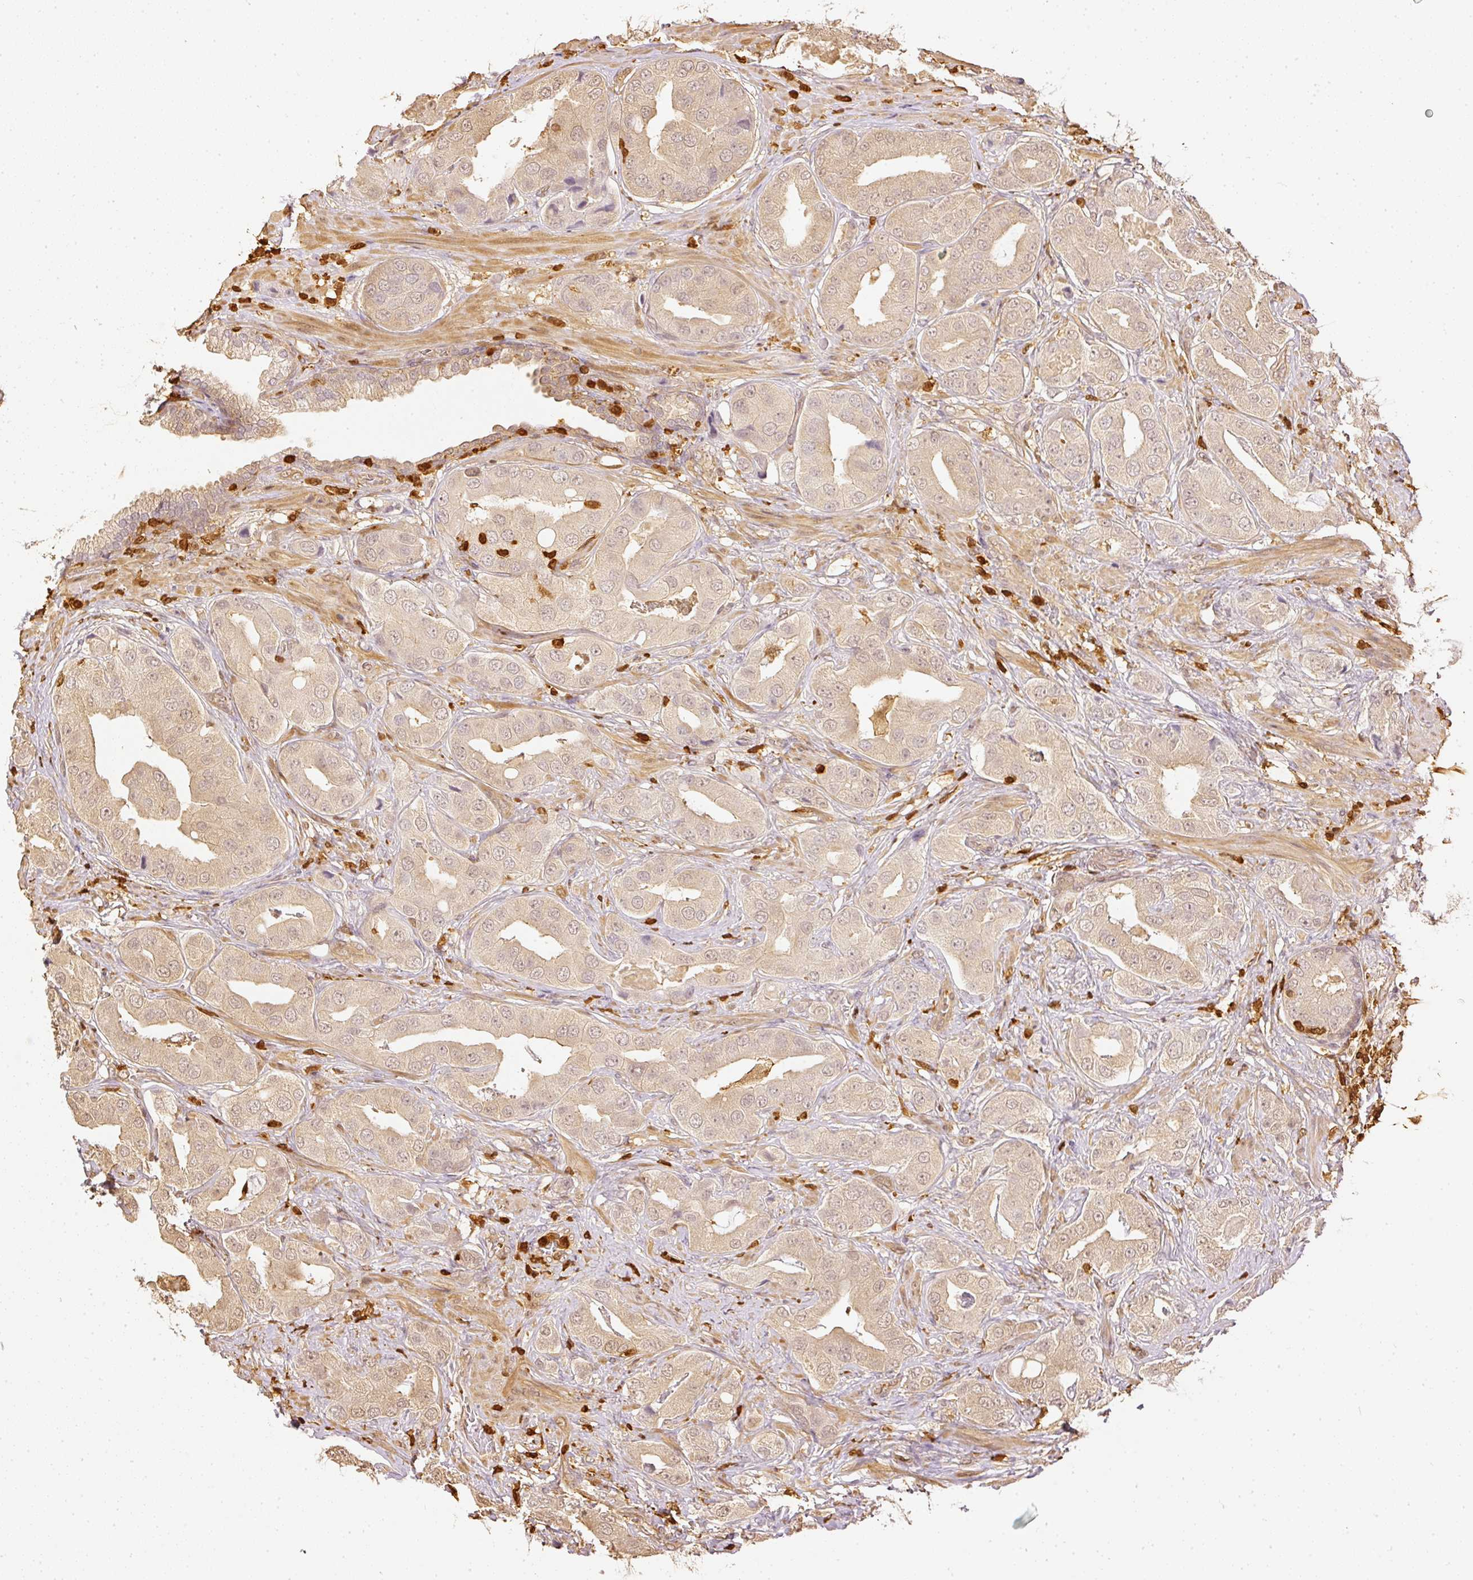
{"staining": {"intensity": "weak", "quantity": ">75%", "location": "cytoplasmic/membranous,nuclear"}, "tissue": "prostate cancer", "cell_type": "Tumor cells", "image_type": "cancer", "snomed": [{"axis": "morphology", "description": "Adenocarcinoma, High grade"}, {"axis": "topography", "description": "Prostate"}], "caption": "IHC (DAB) staining of prostate cancer (adenocarcinoma (high-grade)) displays weak cytoplasmic/membranous and nuclear protein expression in about >75% of tumor cells.", "gene": "PFN1", "patient": {"sex": "male", "age": 63}}